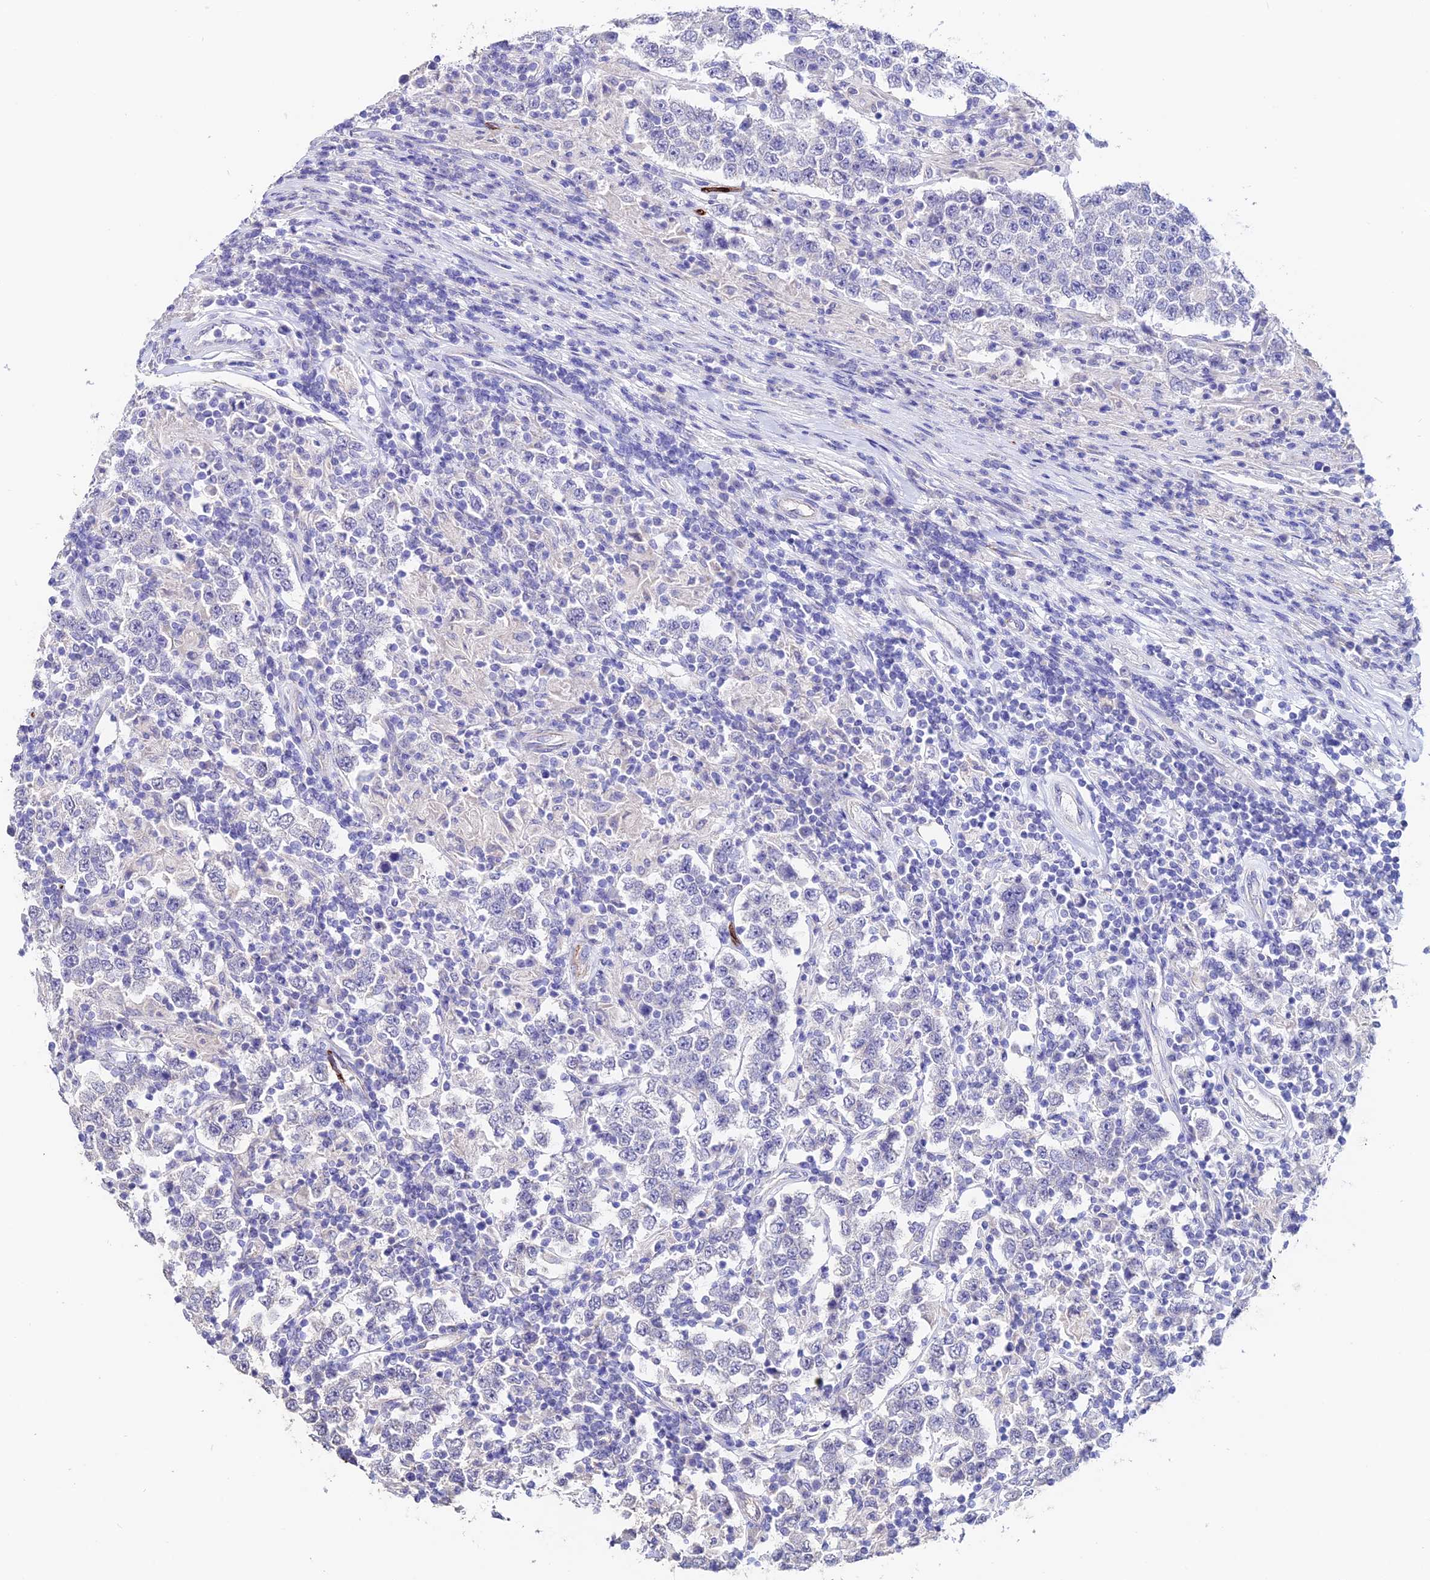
{"staining": {"intensity": "negative", "quantity": "none", "location": "none"}, "tissue": "testis cancer", "cell_type": "Tumor cells", "image_type": "cancer", "snomed": [{"axis": "morphology", "description": "Normal tissue, NOS"}, {"axis": "morphology", "description": "Urothelial carcinoma, High grade"}, {"axis": "morphology", "description": "Seminoma, NOS"}, {"axis": "morphology", "description": "Carcinoma, Embryonal, NOS"}, {"axis": "topography", "description": "Urinary bladder"}, {"axis": "topography", "description": "Testis"}], "caption": "Testis cancer was stained to show a protein in brown. There is no significant staining in tumor cells.", "gene": "ESM1", "patient": {"sex": "male", "age": 41}}